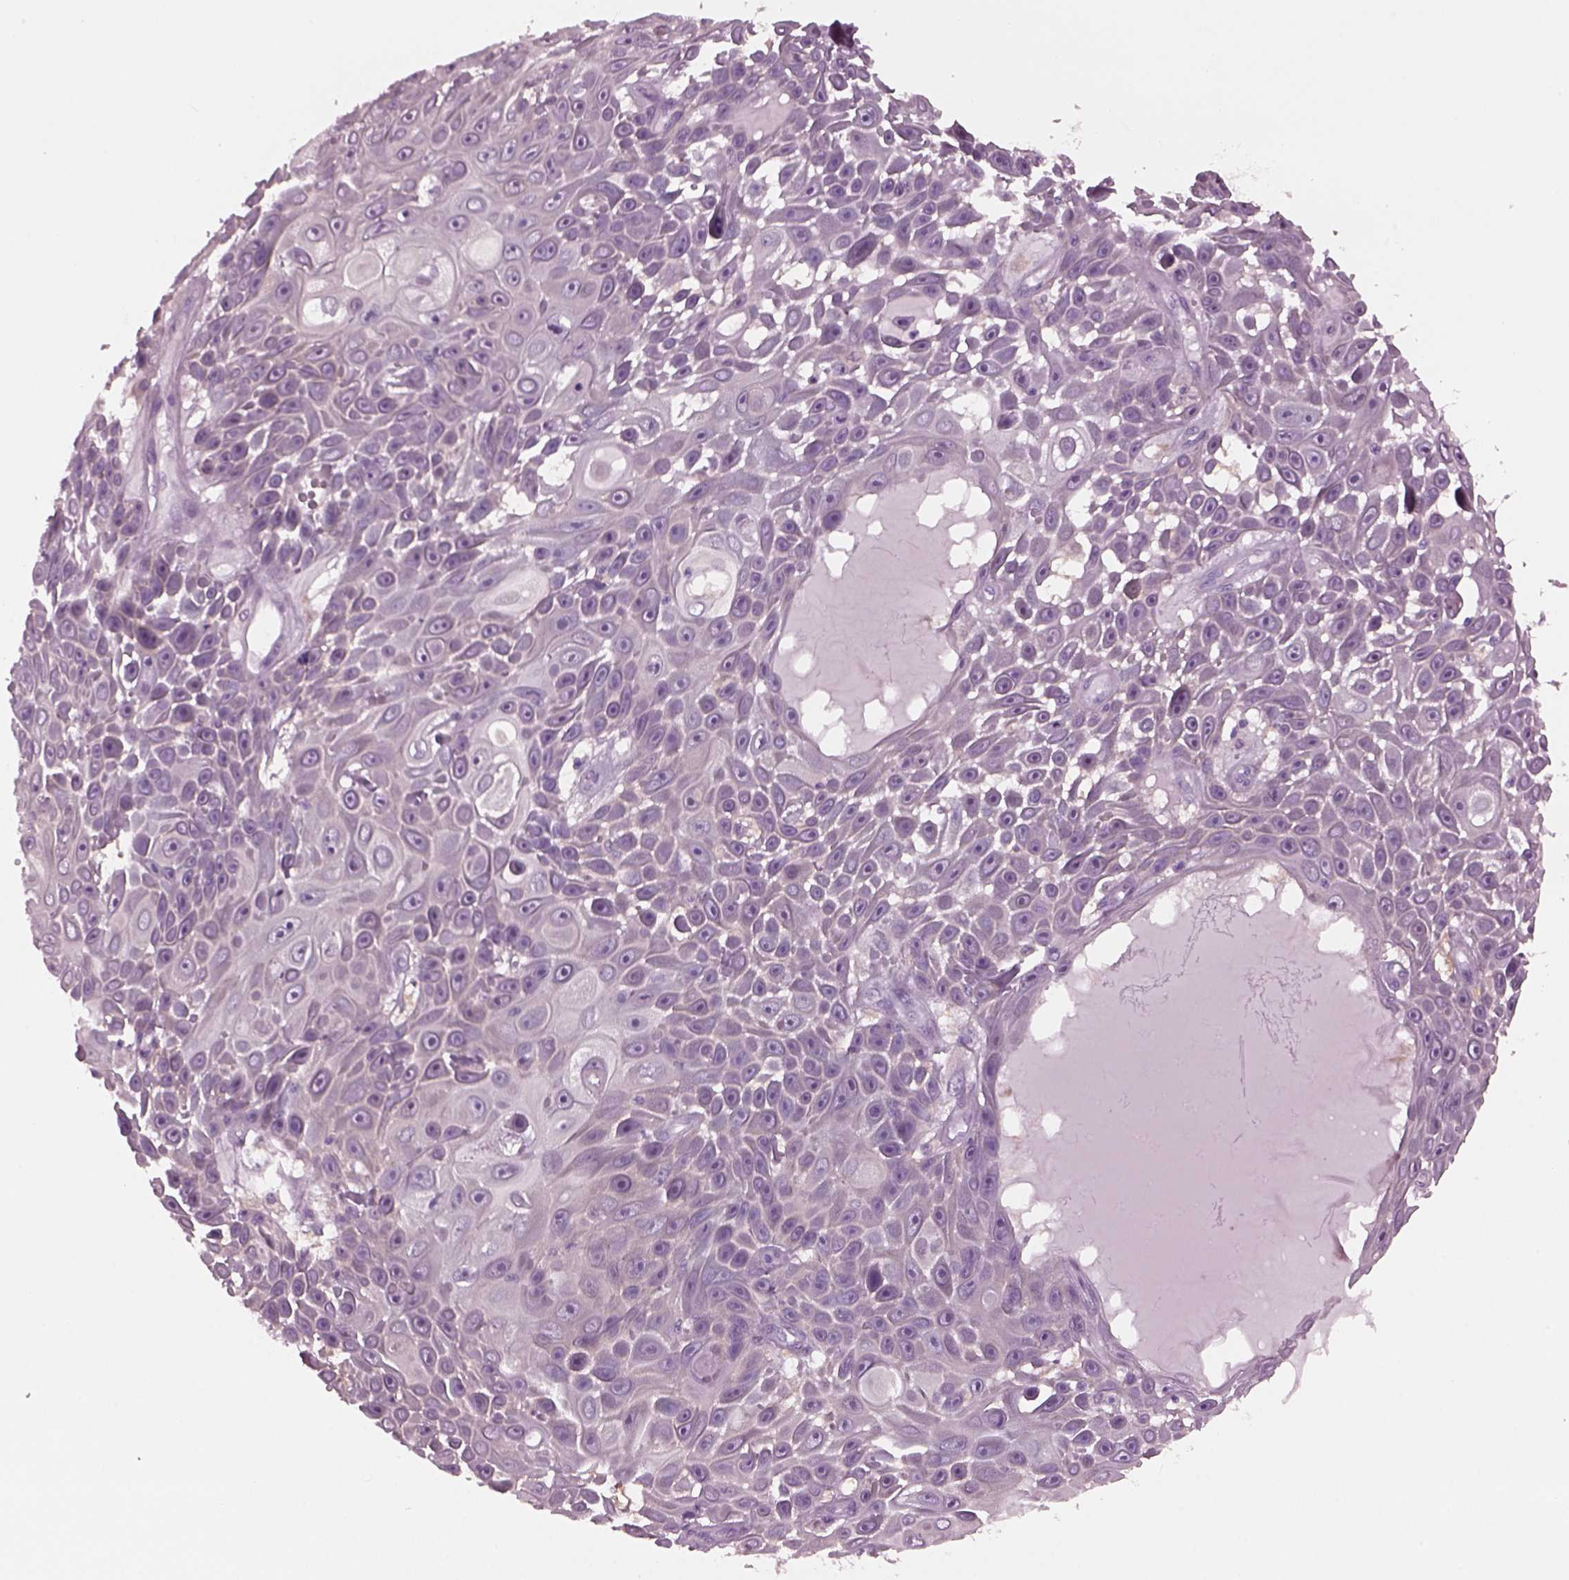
{"staining": {"intensity": "negative", "quantity": "none", "location": "none"}, "tissue": "skin cancer", "cell_type": "Tumor cells", "image_type": "cancer", "snomed": [{"axis": "morphology", "description": "Squamous cell carcinoma, NOS"}, {"axis": "topography", "description": "Skin"}], "caption": "Immunohistochemical staining of skin squamous cell carcinoma displays no significant expression in tumor cells.", "gene": "SHTN1", "patient": {"sex": "male", "age": 82}}